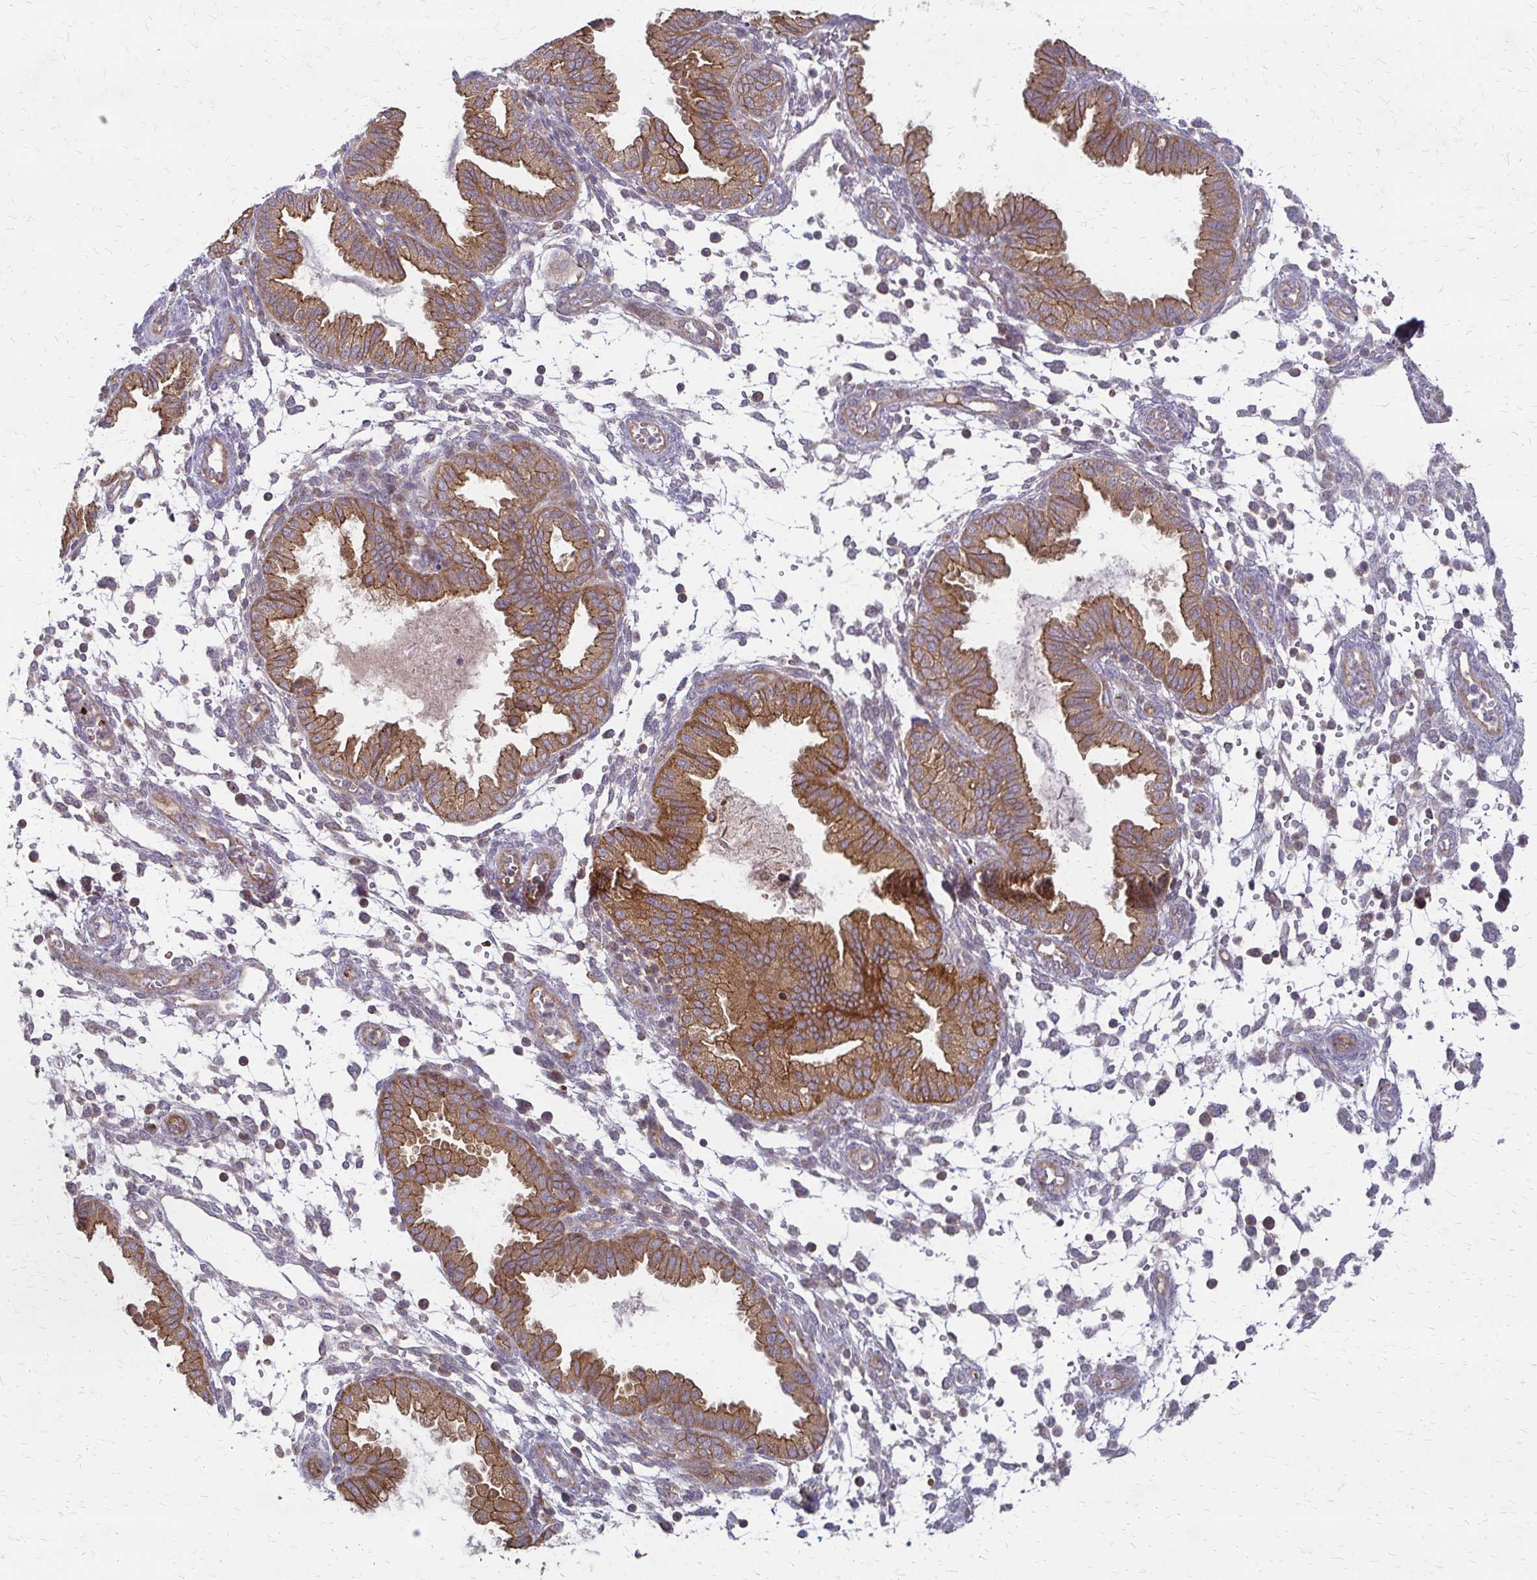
{"staining": {"intensity": "negative", "quantity": "none", "location": "none"}, "tissue": "endometrium", "cell_type": "Cells in endometrial stroma", "image_type": "normal", "snomed": [{"axis": "morphology", "description": "Normal tissue, NOS"}, {"axis": "topography", "description": "Endometrium"}], "caption": "Immunohistochemistry of benign human endometrium displays no expression in cells in endometrial stroma. (Stains: DAB immunohistochemistry with hematoxylin counter stain, Microscopy: brightfield microscopy at high magnification).", "gene": "ZNF383", "patient": {"sex": "female", "age": 33}}